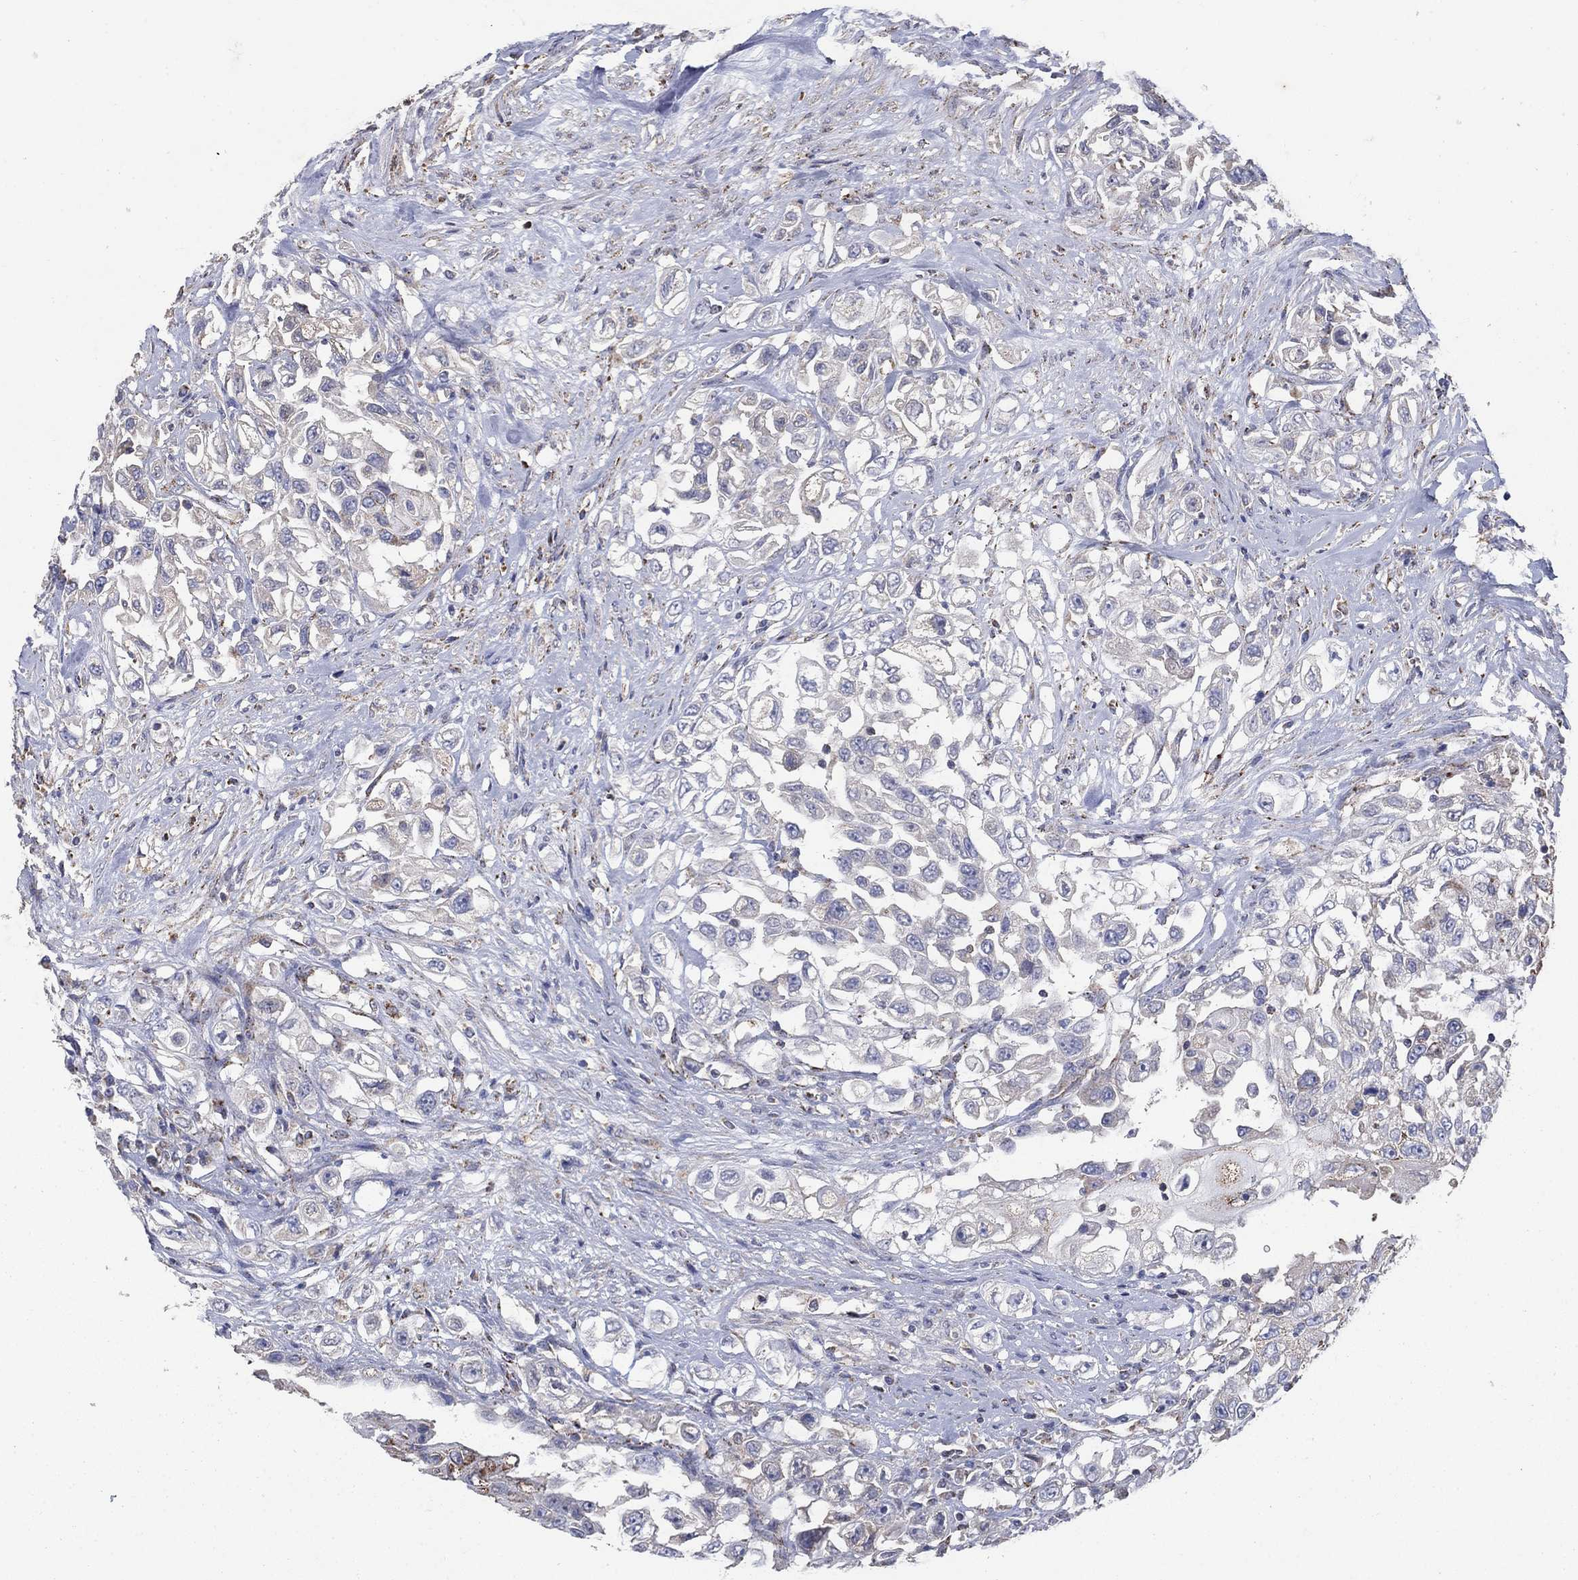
{"staining": {"intensity": "moderate", "quantity": "<25%", "location": "cytoplasmic/membranous"}, "tissue": "urothelial cancer", "cell_type": "Tumor cells", "image_type": "cancer", "snomed": [{"axis": "morphology", "description": "Urothelial carcinoma, High grade"}, {"axis": "topography", "description": "Urinary bladder"}], "caption": "Brown immunohistochemical staining in urothelial cancer exhibits moderate cytoplasmic/membranous positivity in about <25% of tumor cells.", "gene": "PNPLA2", "patient": {"sex": "female", "age": 56}}